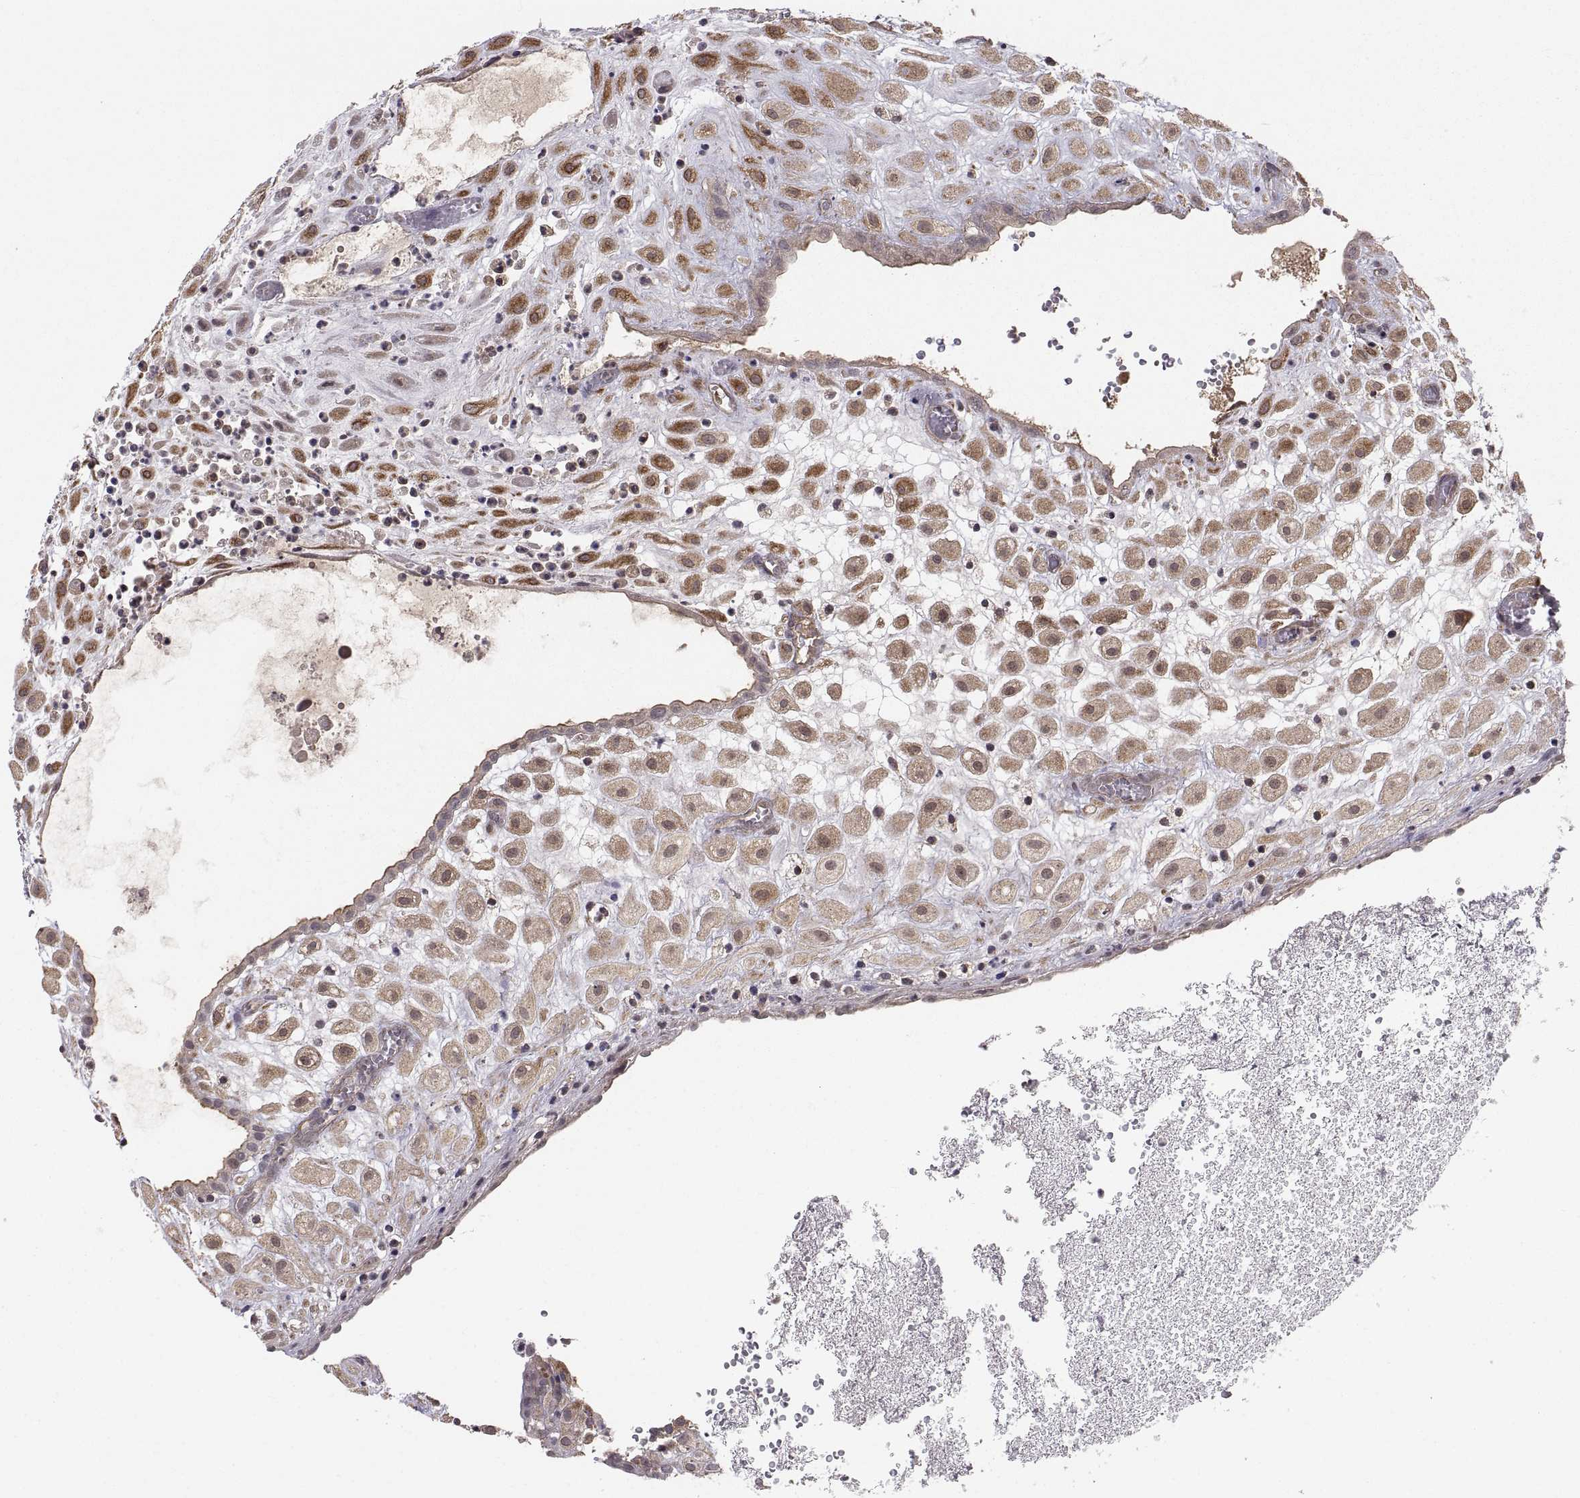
{"staining": {"intensity": "moderate", "quantity": "25%-75%", "location": "cytoplasmic/membranous"}, "tissue": "placenta", "cell_type": "Decidual cells", "image_type": "normal", "snomed": [{"axis": "morphology", "description": "Normal tissue, NOS"}, {"axis": "topography", "description": "Placenta"}], "caption": "A histopathology image of human placenta stained for a protein exhibits moderate cytoplasmic/membranous brown staining in decidual cells. Immunohistochemistry stains the protein in brown and the nuclei are stained blue.", "gene": "ABL2", "patient": {"sex": "female", "age": 24}}